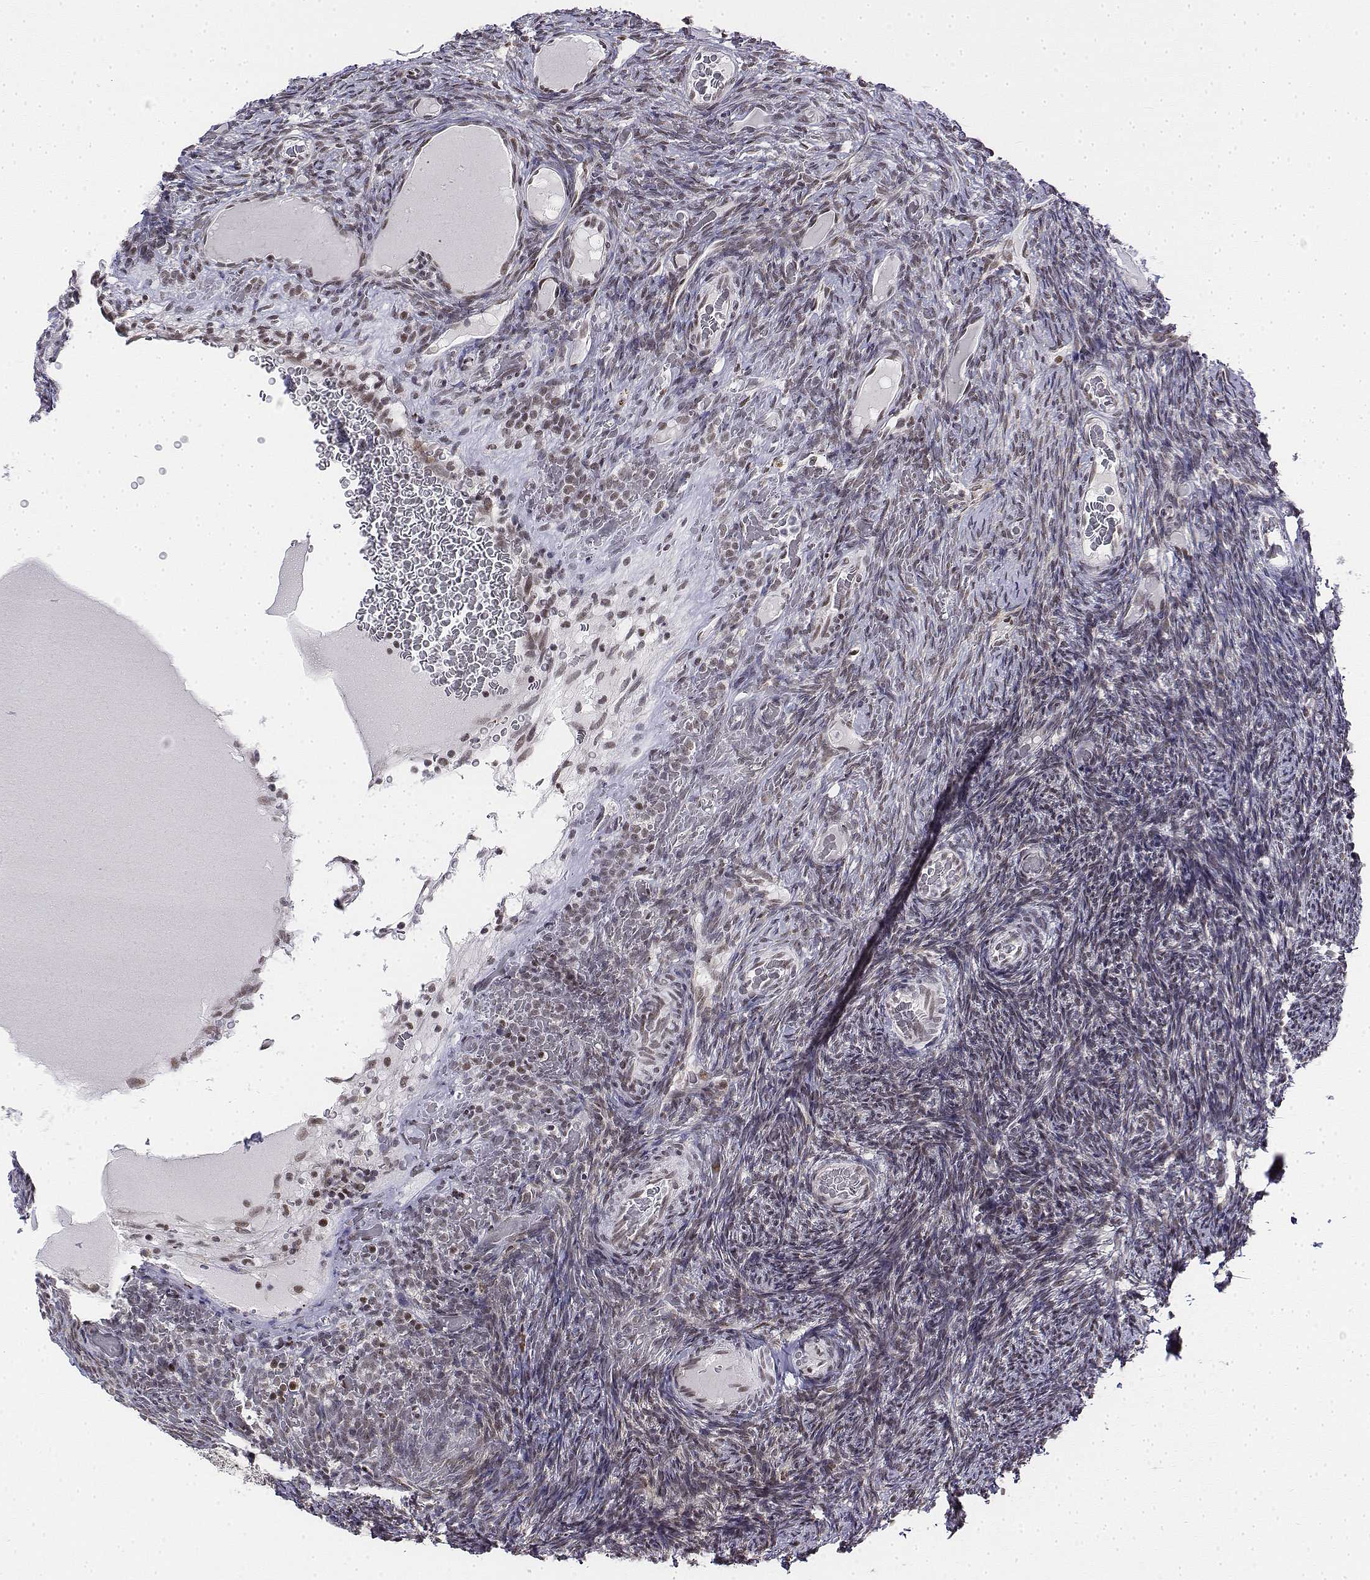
{"staining": {"intensity": "weak", "quantity": "25%-75%", "location": "nuclear"}, "tissue": "ovary", "cell_type": "Follicle cells", "image_type": "normal", "snomed": [{"axis": "morphology", "description": "Normal tissue, NOS"}, {"axis": "topography", "description": "Ovary"}], "caption": "Immunohistochemistry (IHC) image of normal ovary: ovary stained using IHC shows low levels of weak protein expression localized specifically in the nuclear of follicle cells, appearing as a nuclear brown color.", "gene": "SETD1A", "patient": {"sex": "female", "age": 34}}